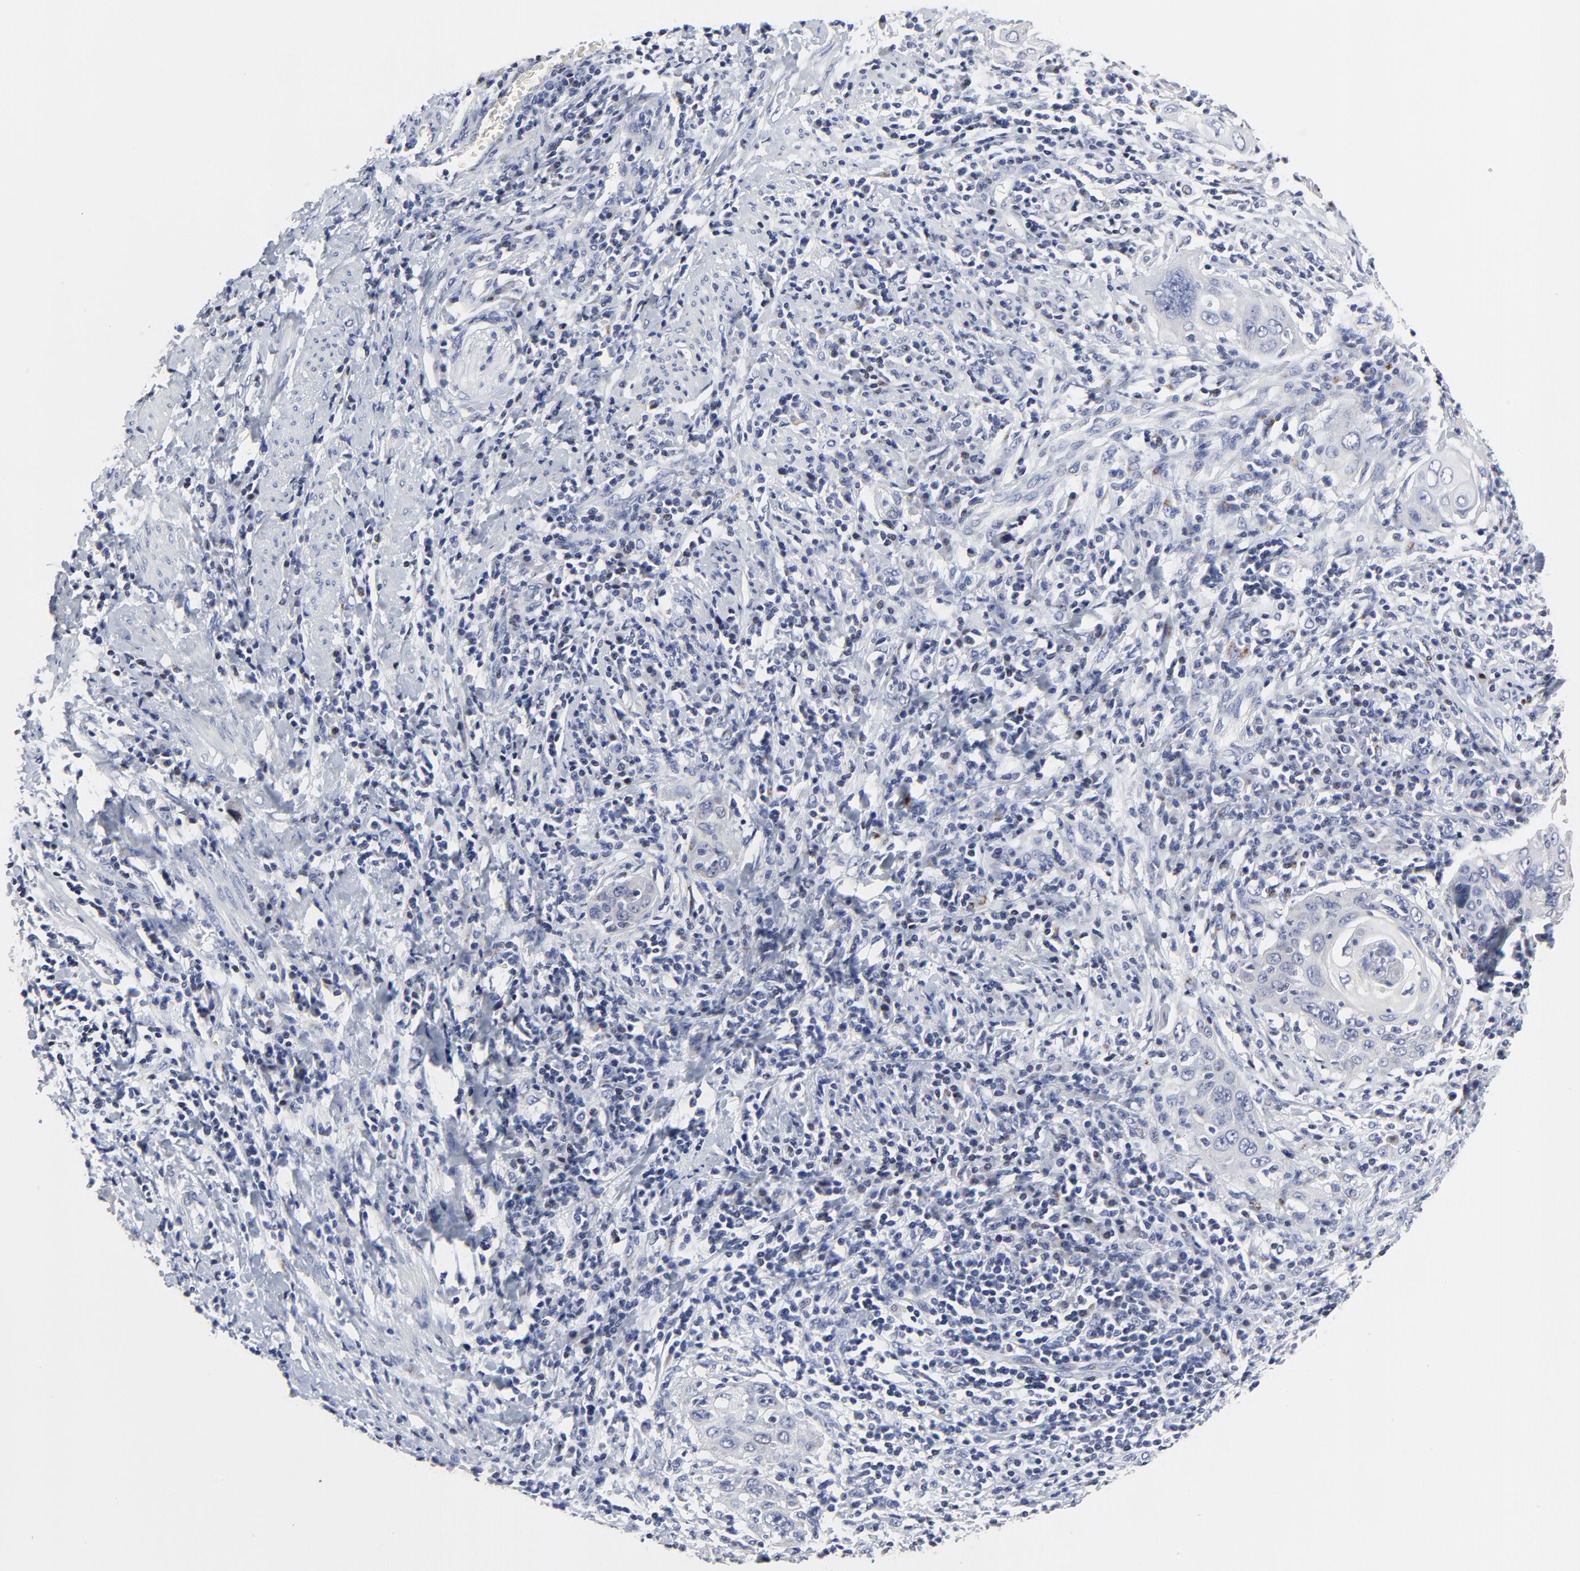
{"staining": {"intensity": "negative", "quantity": "none", "location": "none"}, "tissue": "cervical cancer", "cell_type": "Tumor cells", "image_type": "cancer", "snomed": [{"axis": "morphology", "description": "Squamous cell carcinoma, NOS"}, {"axis": "topography", "description": "Cervix"}], "caption": "The image displays no staining of tumor cells in squamous cell carcinoma (cervical).", "gene": "LNX1", "patient": {"sex": "female", "age": 54}}